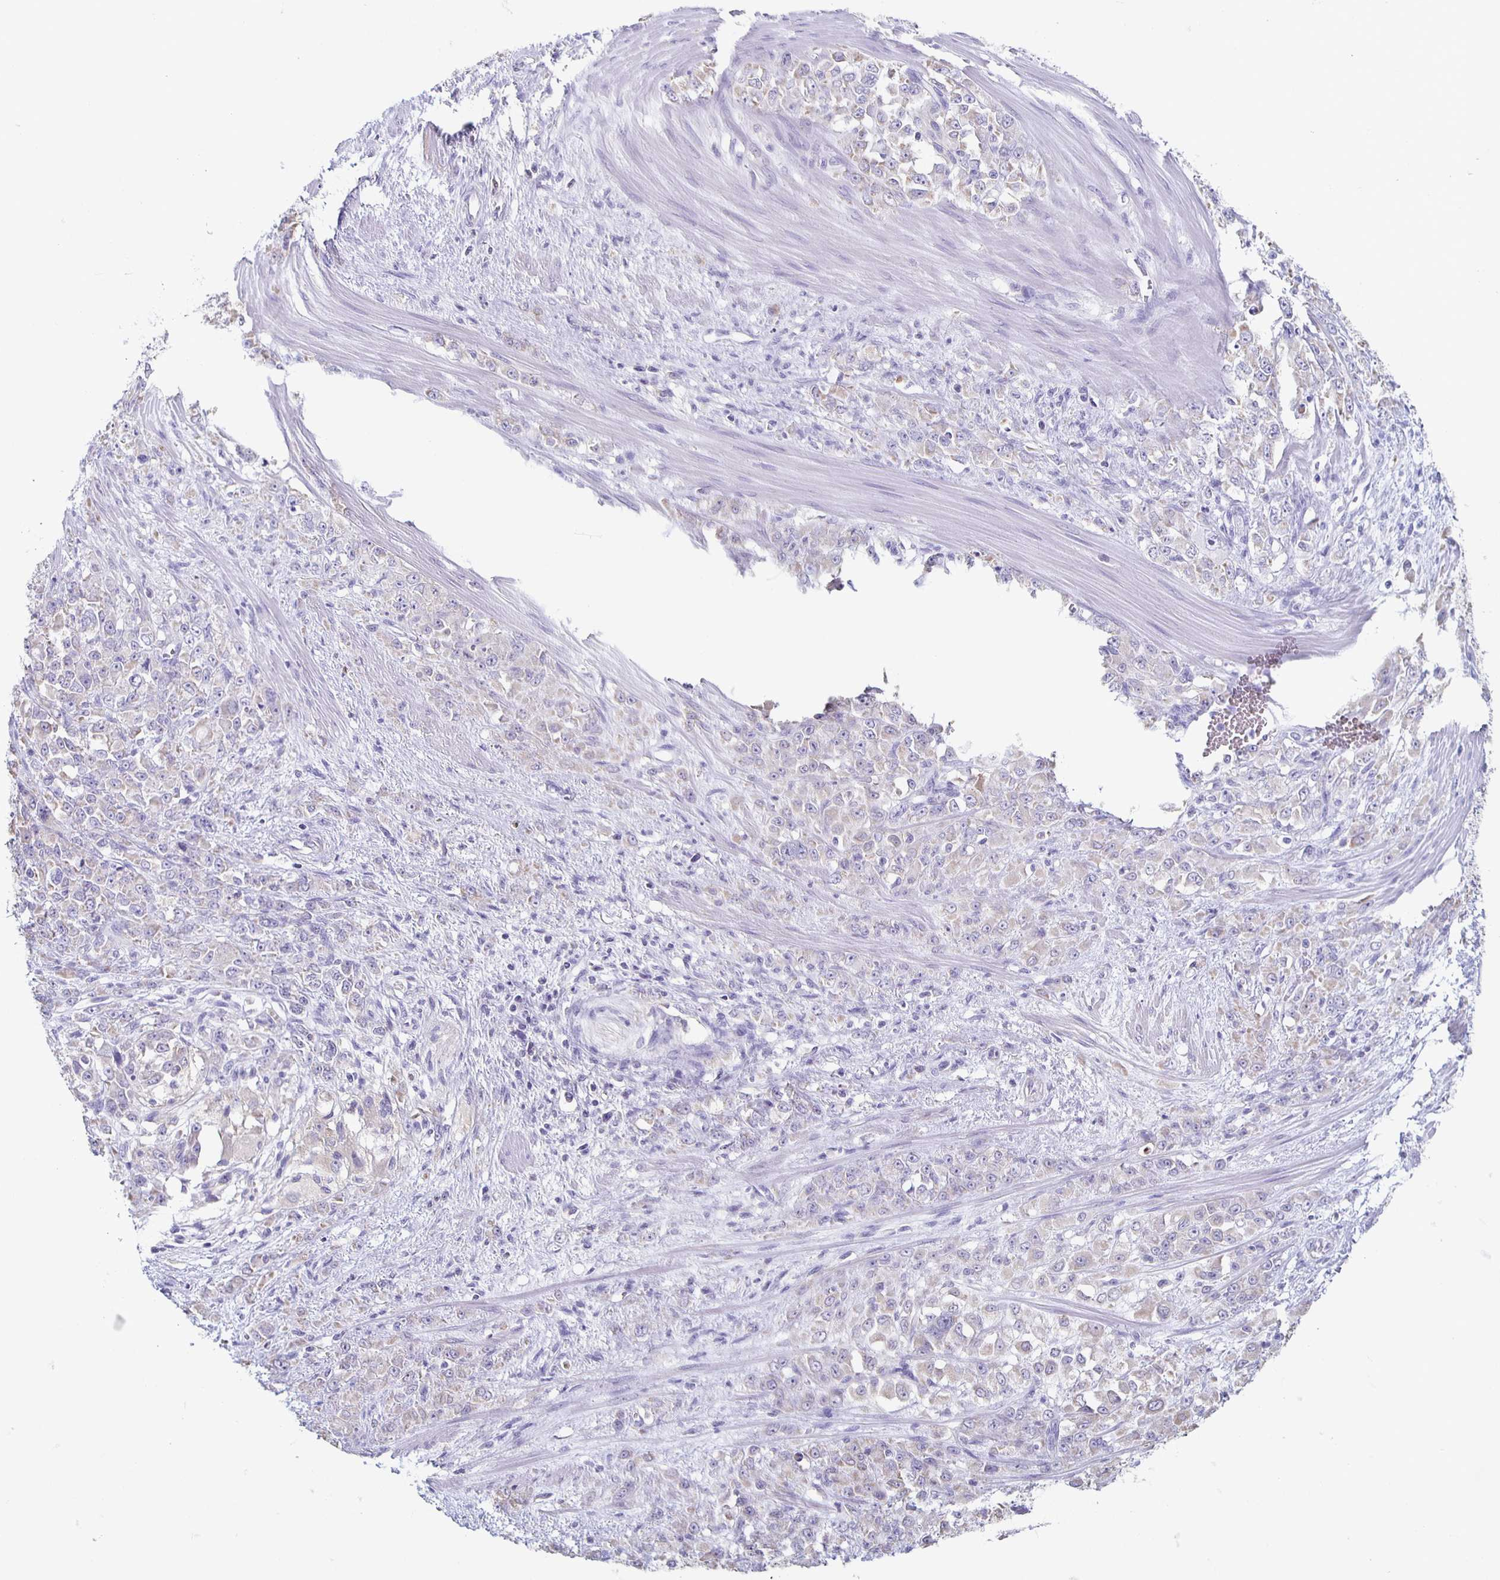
{"staining": {"intensity": "weak", "quantity": "<25%", "location": "cytoplasmic/membranous"}, "tissue": "stomach cancer", "cell_type": "Tumor cells", "image_type": "cancer", "snomed": [{"axis": "morphology", "description": "Adenocarcinoma, NOS"}, {"axis": "topography", "description": "Stomach"}], "caption": "Immunohistochemical staining of human stomach adenocarcinoma exhibits no significant expression in tumor cells.", "gene": "TPPP", "patient": {"sex": "female", "age": 76}}